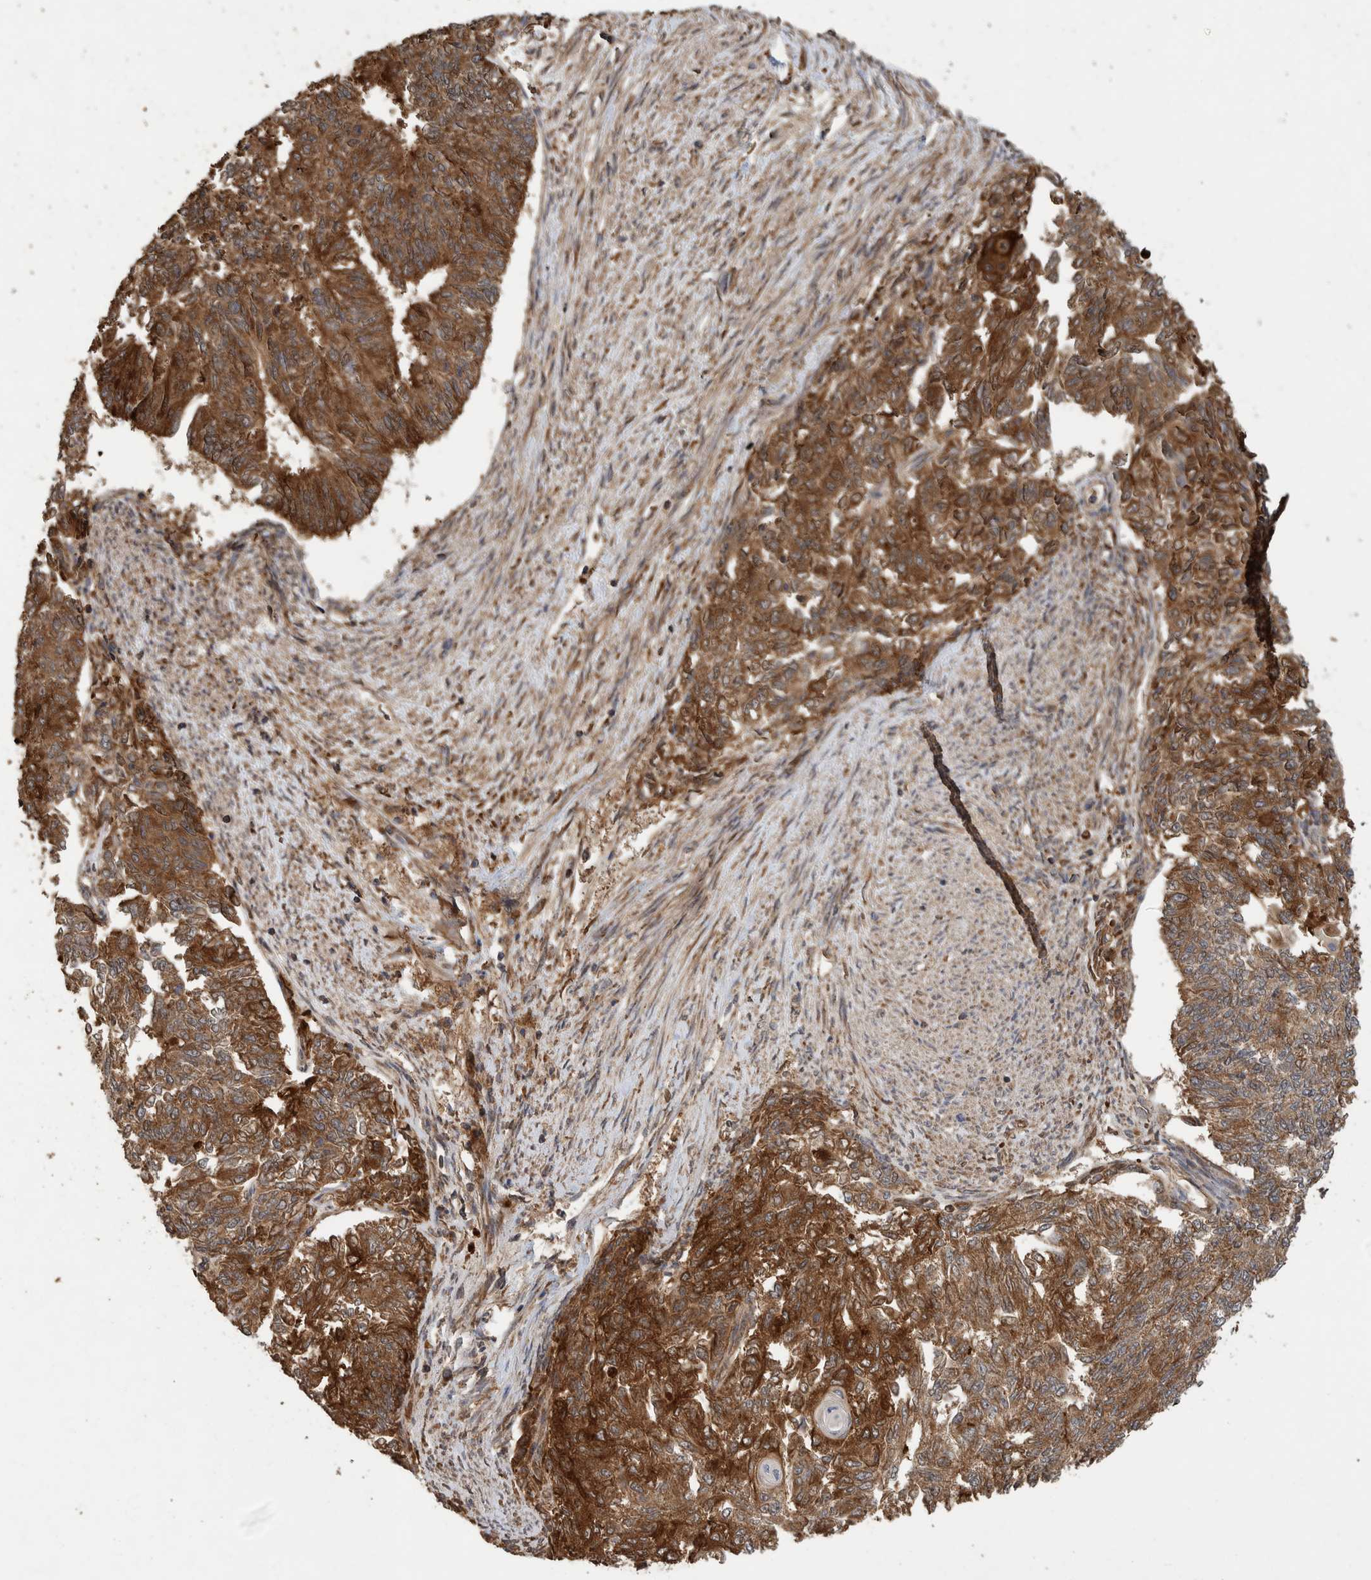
{"staining": {"intensity": "strong", "quantity": ">75%", "location": "cytoplasmic/membranous"}, "tissue": "endometrial cancer", "cell_type": "Tumor cells", "image_type": "cancer", "snomed": [{"axis": "morphology", "description": "Adenocarcinoma, NOS"}, {"axis": "topography", "description": "Endometrium"}], "caption": "An image showing strong cytoplasmic/membranous expression in approximately >75% of tumor cells in endometrial adenocarcinoma, as visualized by brown immunohistochemical staining.", "gene": "TRIM16", "patient": {"sex": "female", "age": 32}}